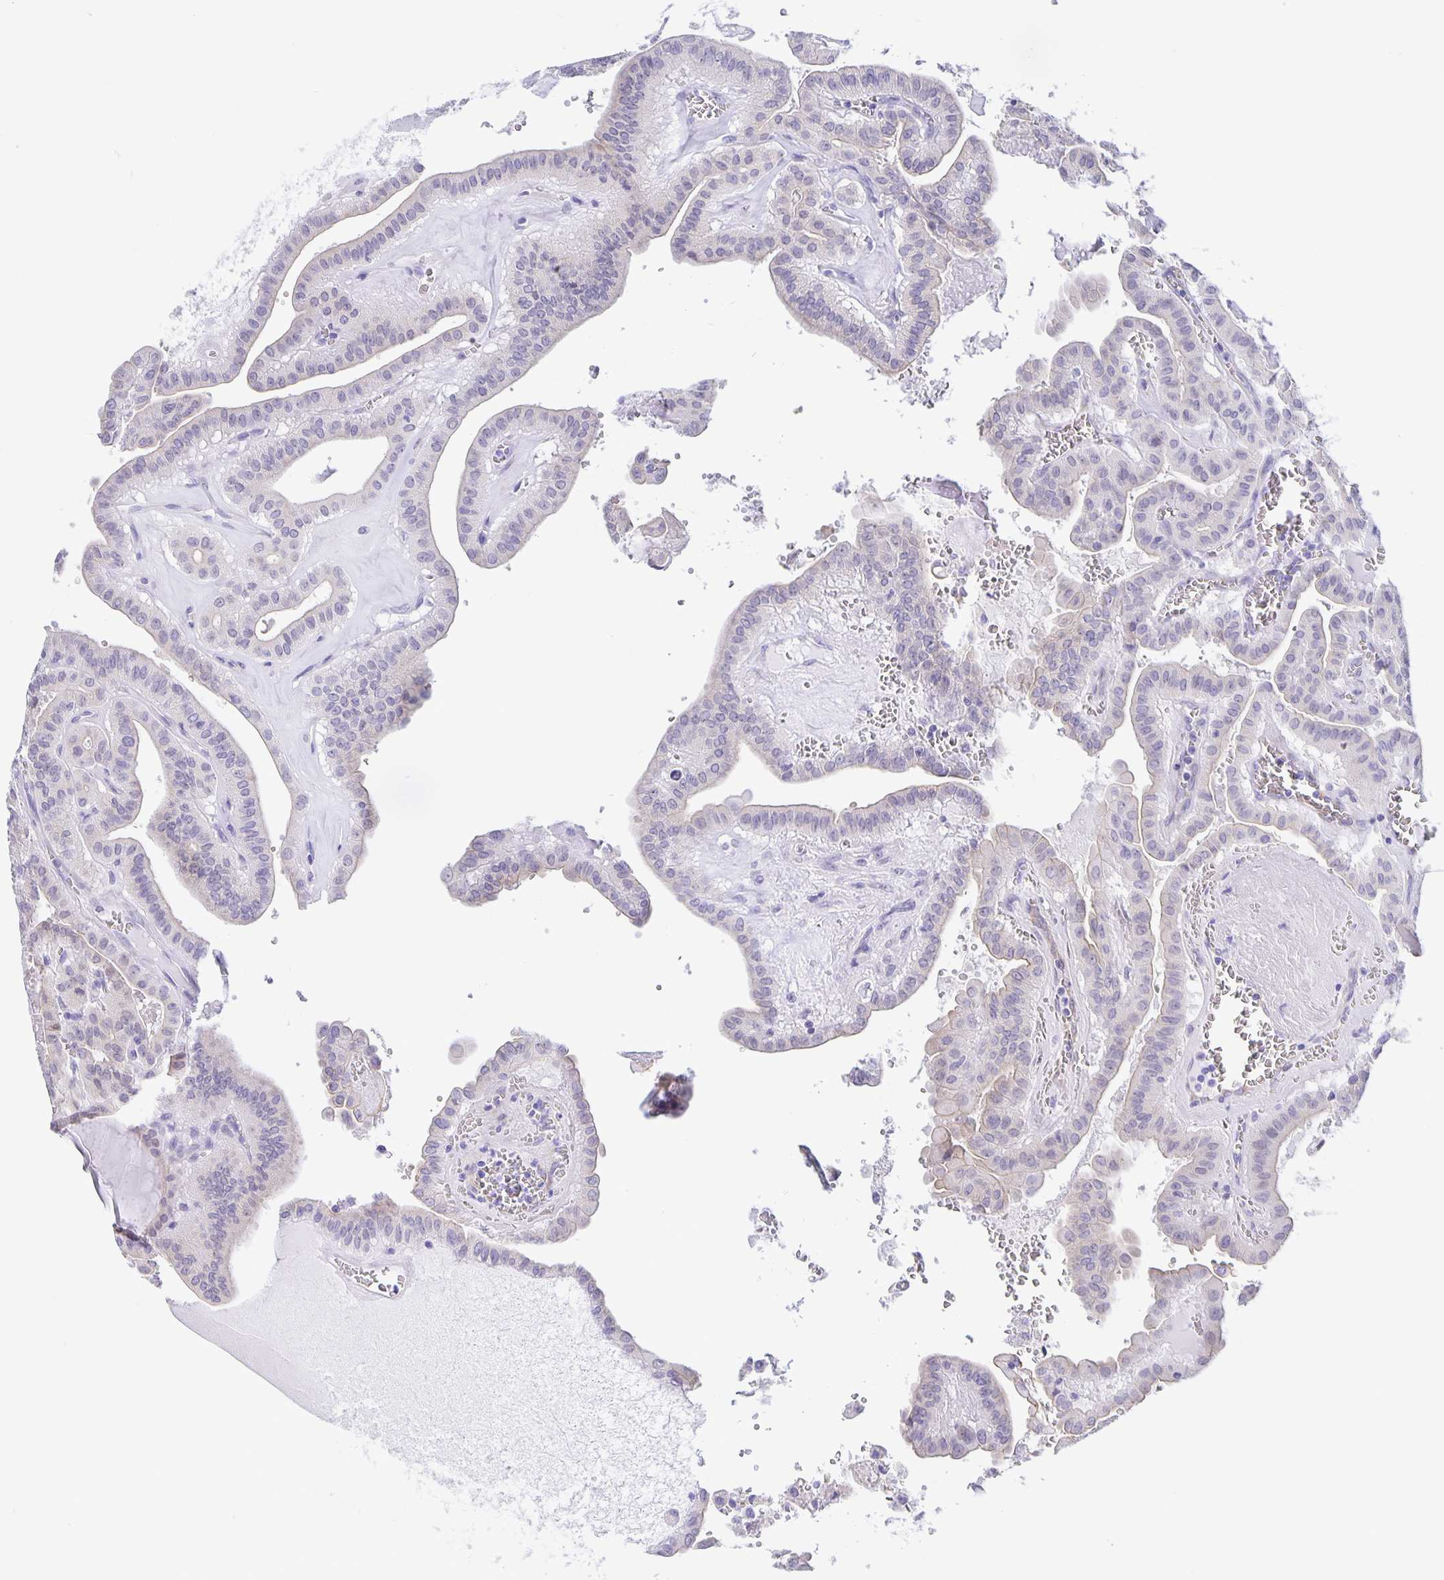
{"staining": {"intensity": "negative", "quantity": "none", "location": "none"}, "tissue": "thyroid cancer", "cell_type": "Tumor cells", "image_type": "cancer", "snomed": [{"axis": "morphology", "description": "Papillary adenocarcinoma, NOS"}, {"axis": "topography", "description": "Thyroid gland"}], "caption": "This histopathology image is of thyroid cancer stained with immunohistochemistry to label a protein in brown with the nuclei are counter-stained blue. There is no positivity in tumor cells.", "gene": "ERMN", "patient": {"sex": "male", "age": 52}}